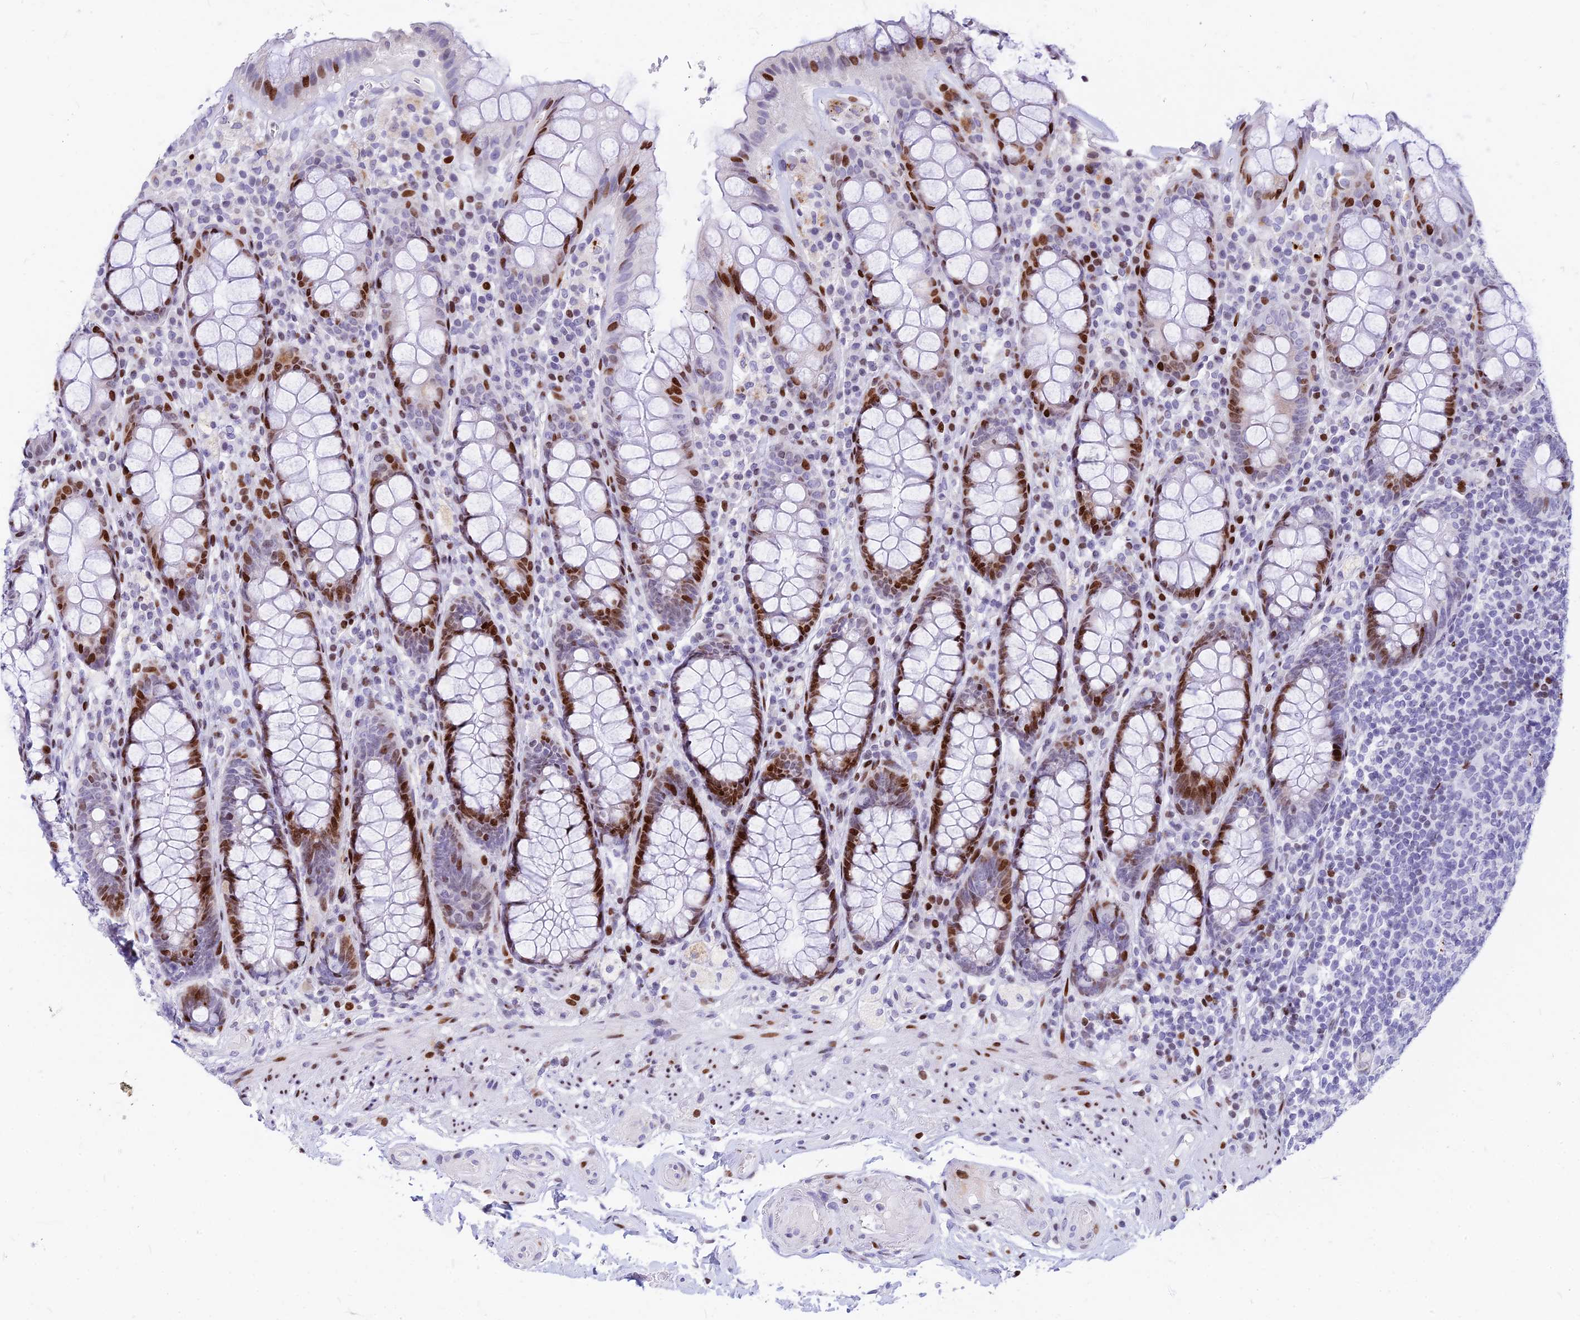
{"staining": {"intensity": "moderate", "quantity": "25%-75%", "location": "nuclear"}, "tissue": "rectum", "cell_type": "Glandular cells", "image_type": "normal", "snomed": [{"axis": "morphology", "description": "Normal tissue, NOS"}, {"axis": "topography", "description": "Rectum"}], "caption": "Rectum was stained to show a protein in brown. There is medium levels of moderate nuclear staining in about 25%-75% of glandular cells.", "gene": "PRPS1", "patient": {"sex": "male", "age": 83}}